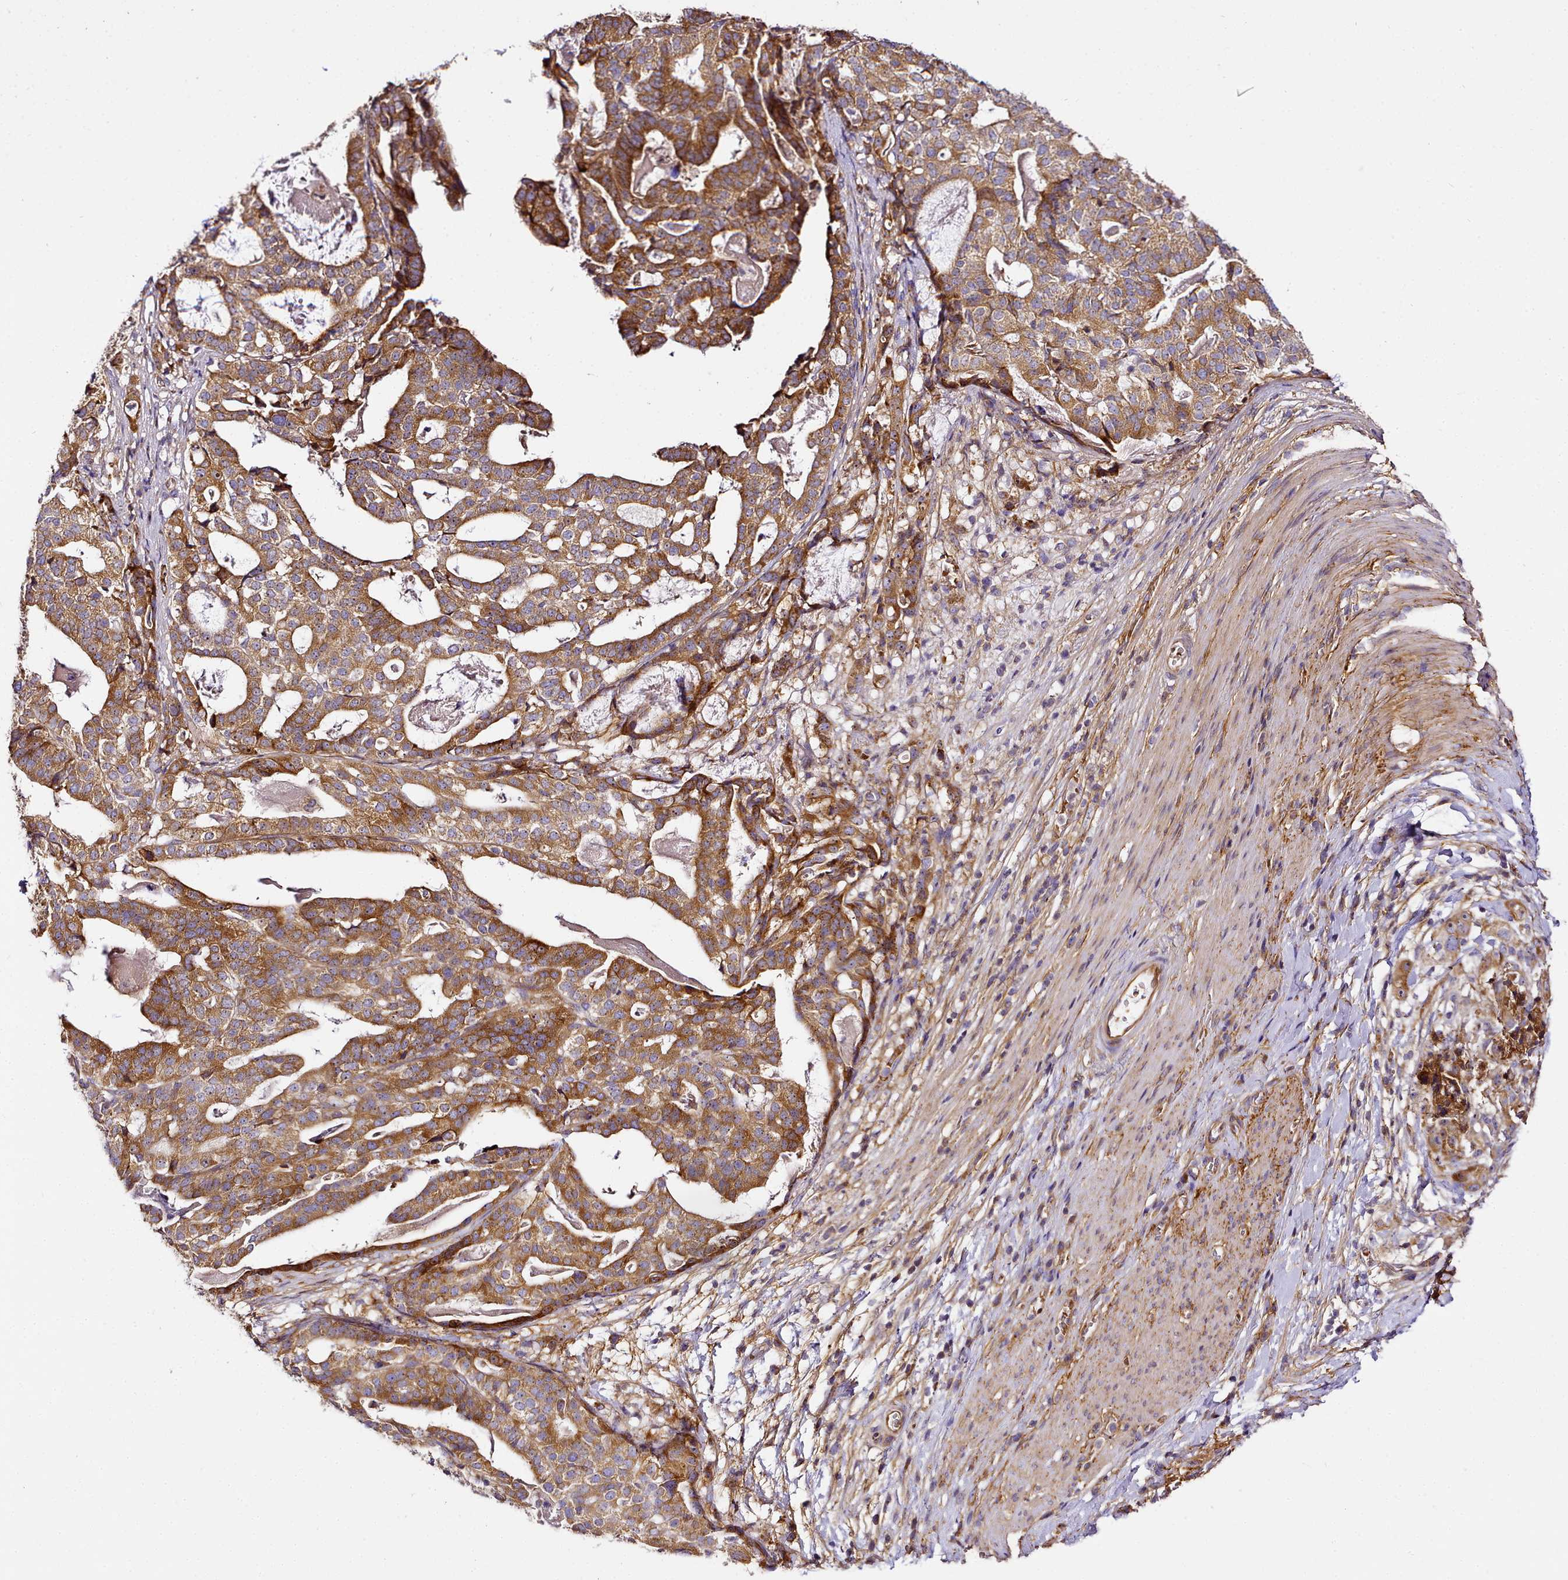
{"staining": {"intensity": "moderate", "quantity": ">75%", "location": "cytoplasmic/membranous"}, "tissue": "stomach cancer", "cell_type": "Tumor cells", "image_type": "cancer", "snomed": [{"axis": "morphology", "description": "Adenocarcinoma, NOS"}, {"axis": "topography", "description": "Stomach"}], "caption": "A high-resolution photomicrograph shows immunohistochemistry staining of adenocarcinoma (stomach), which demonstrates moderate cytoplasmic/membranous staining in approximately >75% of tumor cells.", "gene": "NBPF1", "patient": {"sex": "male", "age": 48}}